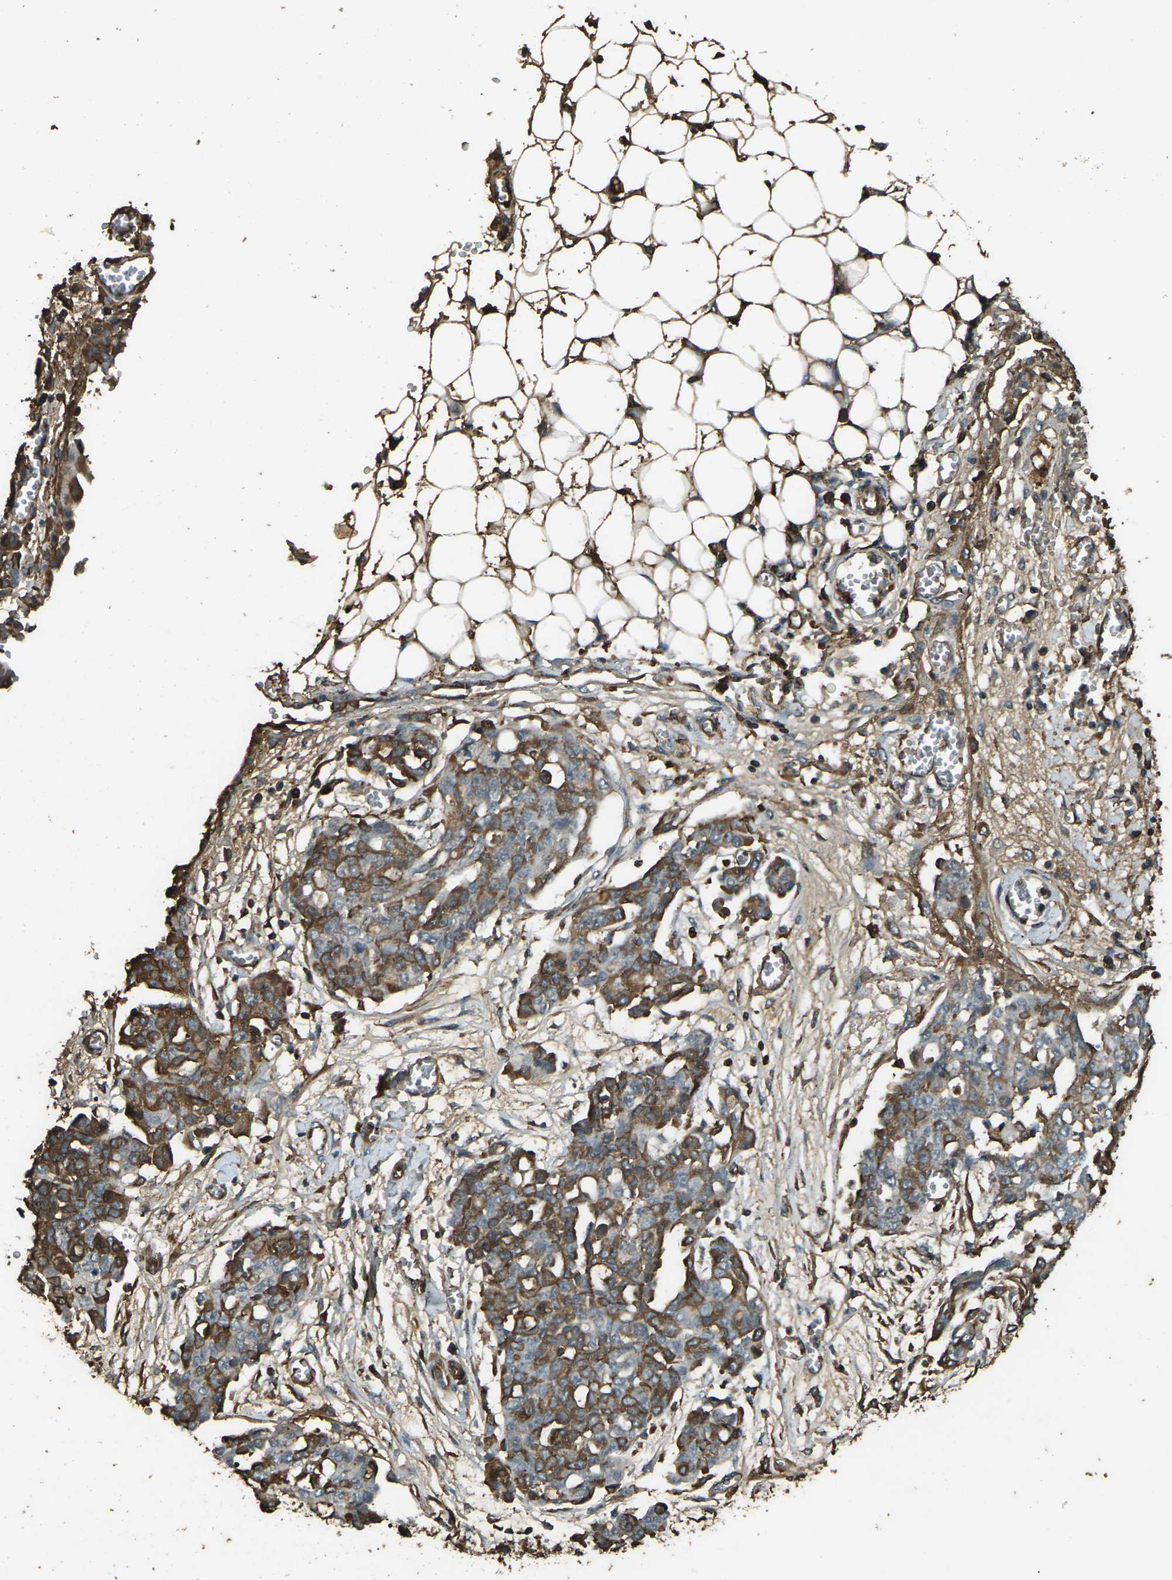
{"staining": {"intensity": "moderate", "quantity": "25%-75%", "location": "cytoplasmic/membranous"}, "tissue": "ovarian cancer", "cell_type": "Tumor cells", "image_type": "cancer", "snomed": [{"axis": "morphology", "description": "Cystadenocarcinoma, serous, NOS"}, {"axis": "topography", "description": "Soft tissue"}, {"axis": "topography", "description": "Ovary"}], "caption": "A high-resolution image shows immunohistochemistry staining of ovarian cancer (serous cystadenocarcinoma), which exhibits moderate cytoplasmic/membranous expression in approximately 25%-75% of tumor cells. The protein of interest is shown in brown color, while the nuclei are stained blue.", "gene": "CYP1B1", "patient": {"sex": "female", "age": 57}}